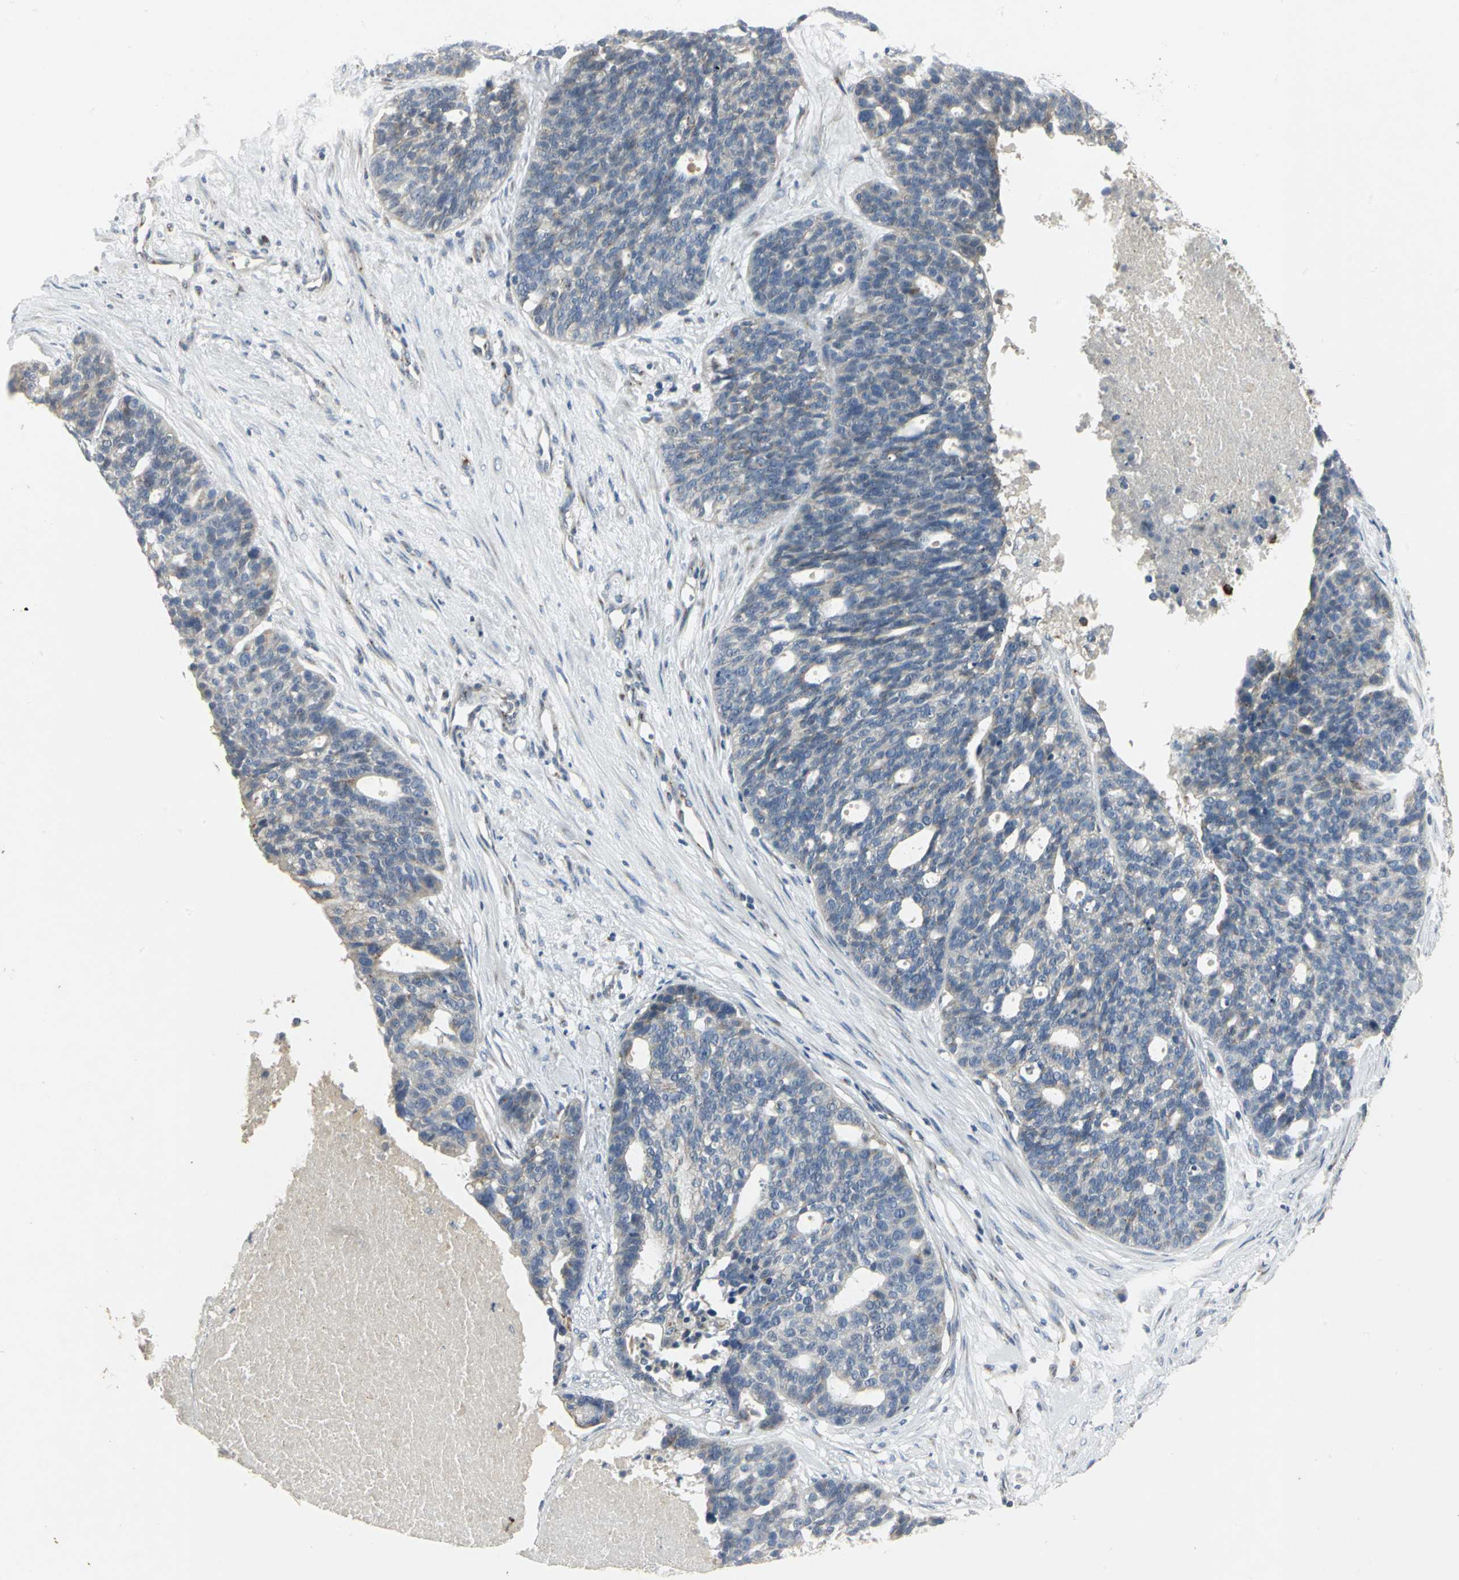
{"staining": {"intensity": "weak", "quantity": "<25%", "location": "cytoplasmic/membranous"}, "tissue": "ovarian cancer", "cell_type": "Tumor cells", "image_type": "cancer", "snomed": [{"axis": "morphology", "description": "Cystadenocarcinoma, serous, NOS"}, {"axis": "topography", "description": "Ovary"}], "caption": "IHC histopathology image of ovarian cancer stained for a protein (brown), which demonstrates no staining in tumor cells. Brightfield microscopy of IHC stained with DAB (brown) and hematoxylin (blue), captured at high magnification.", "gene": "TM9SF2", "patient": {"sex": "female", "age": 59}}